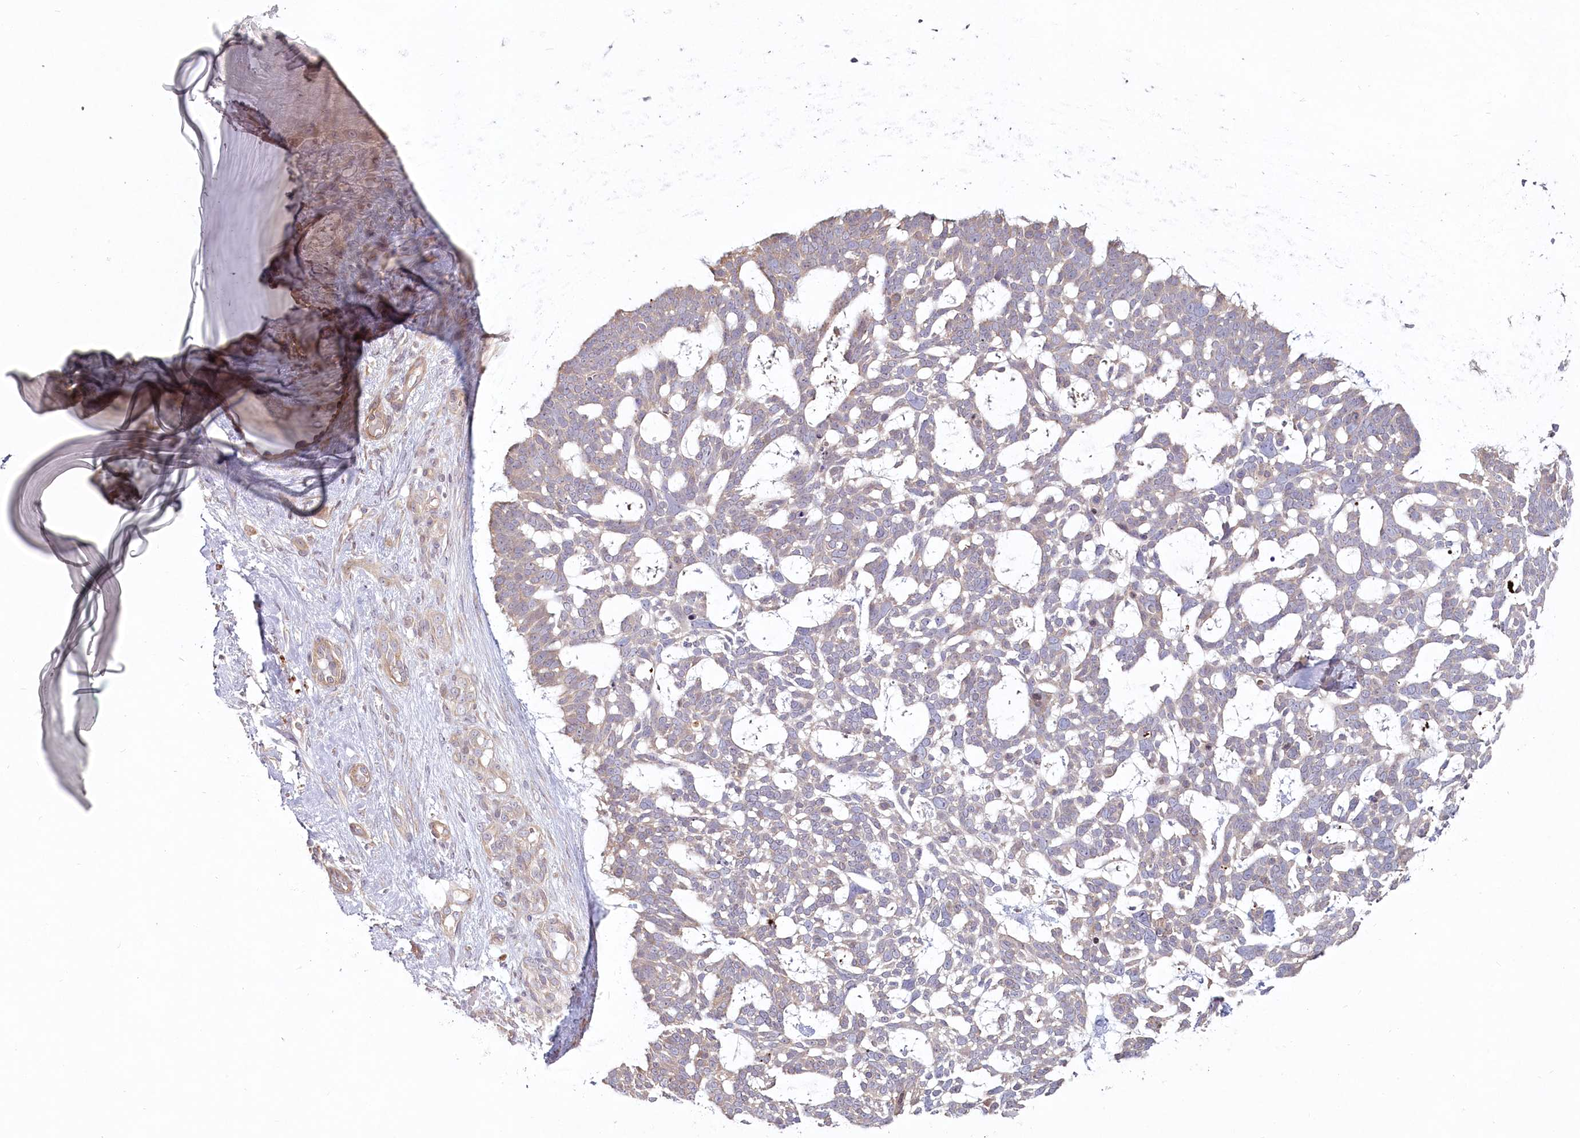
{"staining": {"intensity": "negative", "quantity": "none", "location": "none"}, "tissue": "skin cancer", "cell_type": "Tumor cells", "image_type": "cancer", "snomed": [{"axis": "morphology", "description": "Basal cell carcinoma"}, {"axis": "topography", "description": "Skin"}], "caption": "A photomicrograph of basal cell carcinoma (skin) stained for a protein reveals no brown staining in tumor cells.", "gene": "SPINK13", "patient": {"sex": "male", "age": 88}}